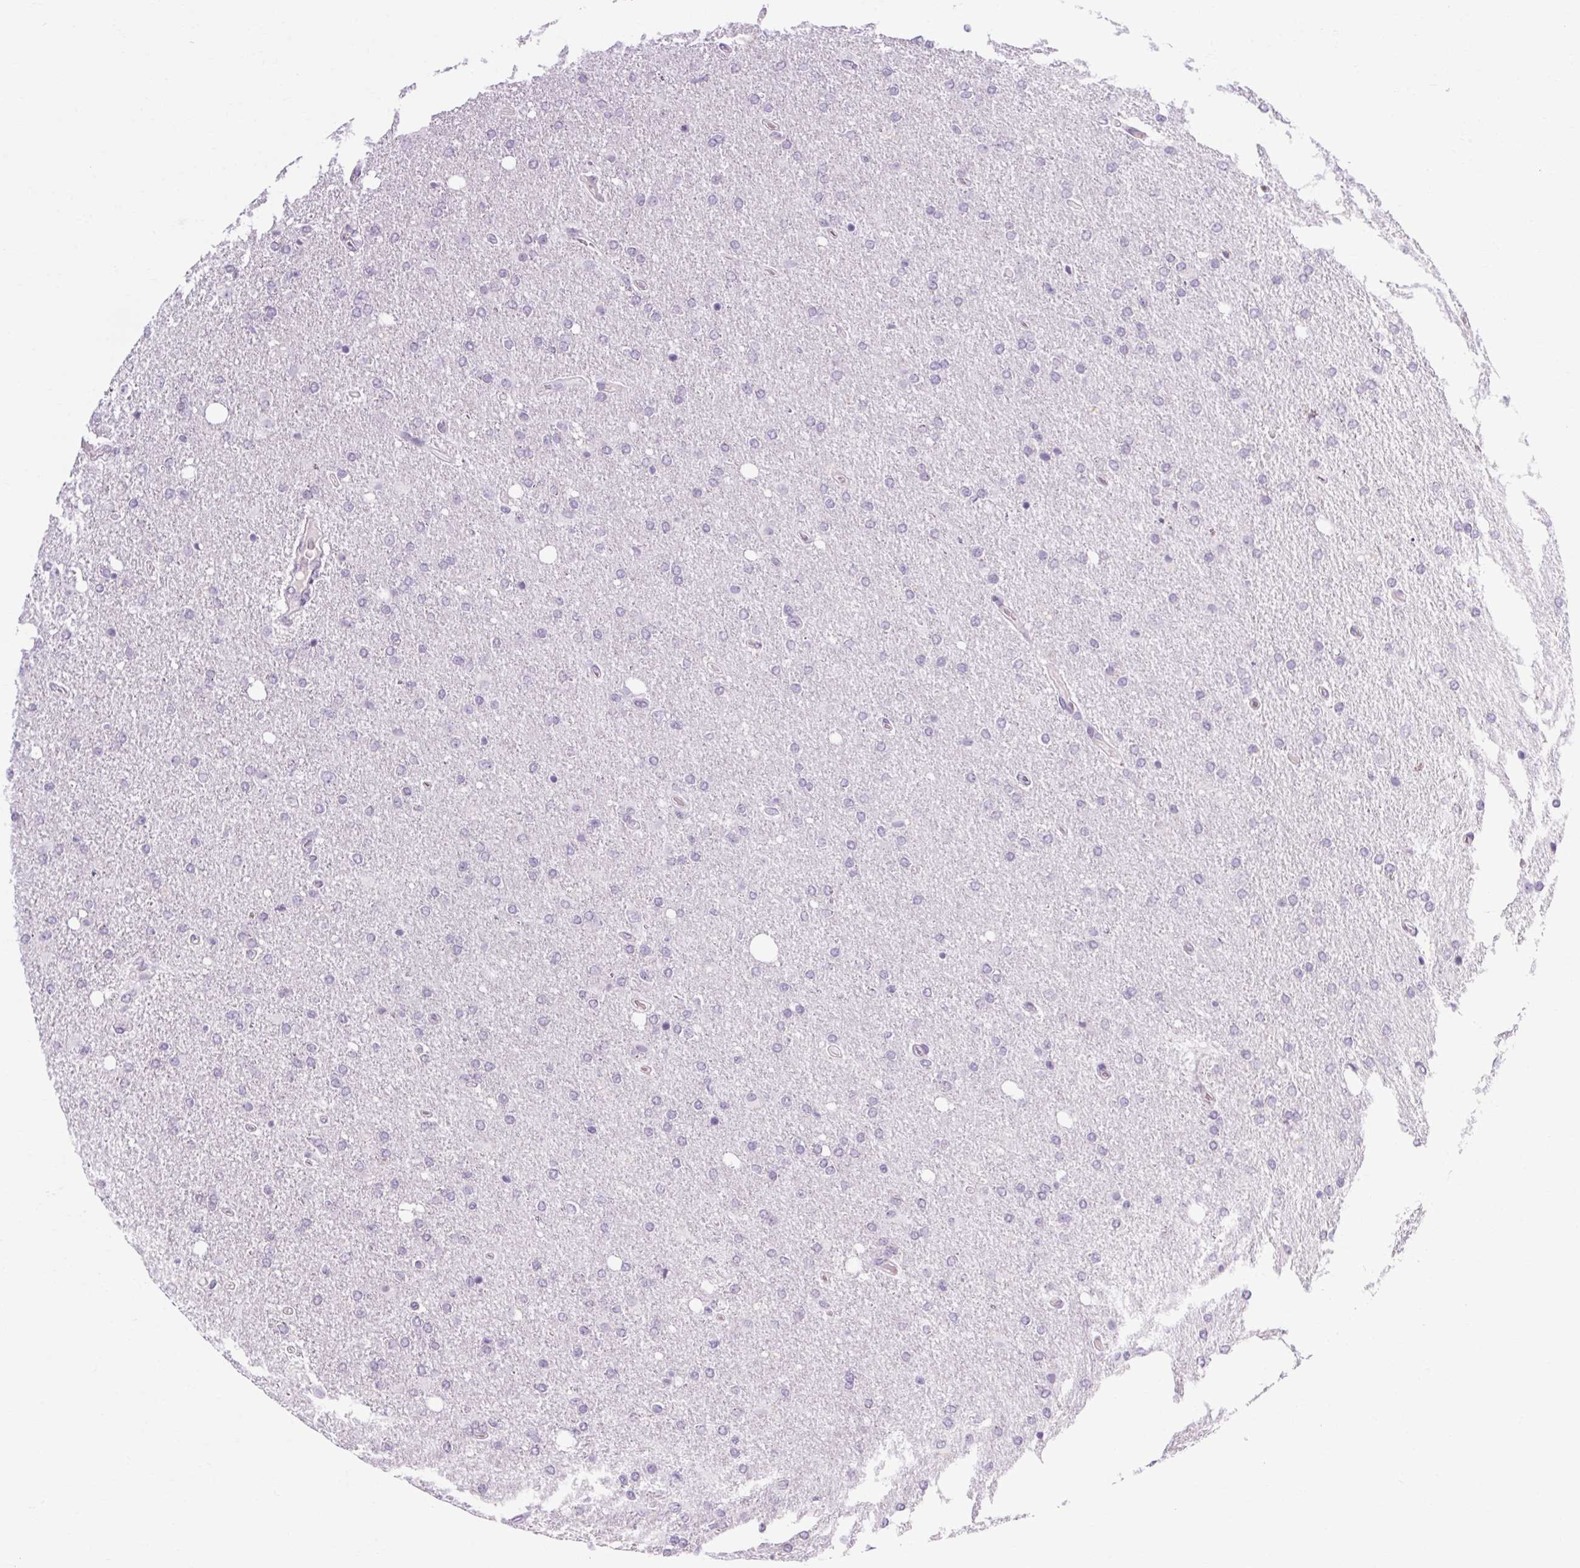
{"staining": {"intensity": "negative", "quantity": "none", "location": "none"}, "tissue": "glioma", "cell_type": "Tumor cells", "image_type": "cancer", "snomed": [{"axis": "morphology", "description": "Glioma, malignant, High grade"}, {"axis": "topography", "description": "Cerebral cortex"}], "caption": "Immunohistochemistry histopathology image of neoplastic tissue: glioma stained with DAB reveals no significant protein staining in tumor cells.", "gene": "POMC", "patient": {"sex": "male", "age": 70}}